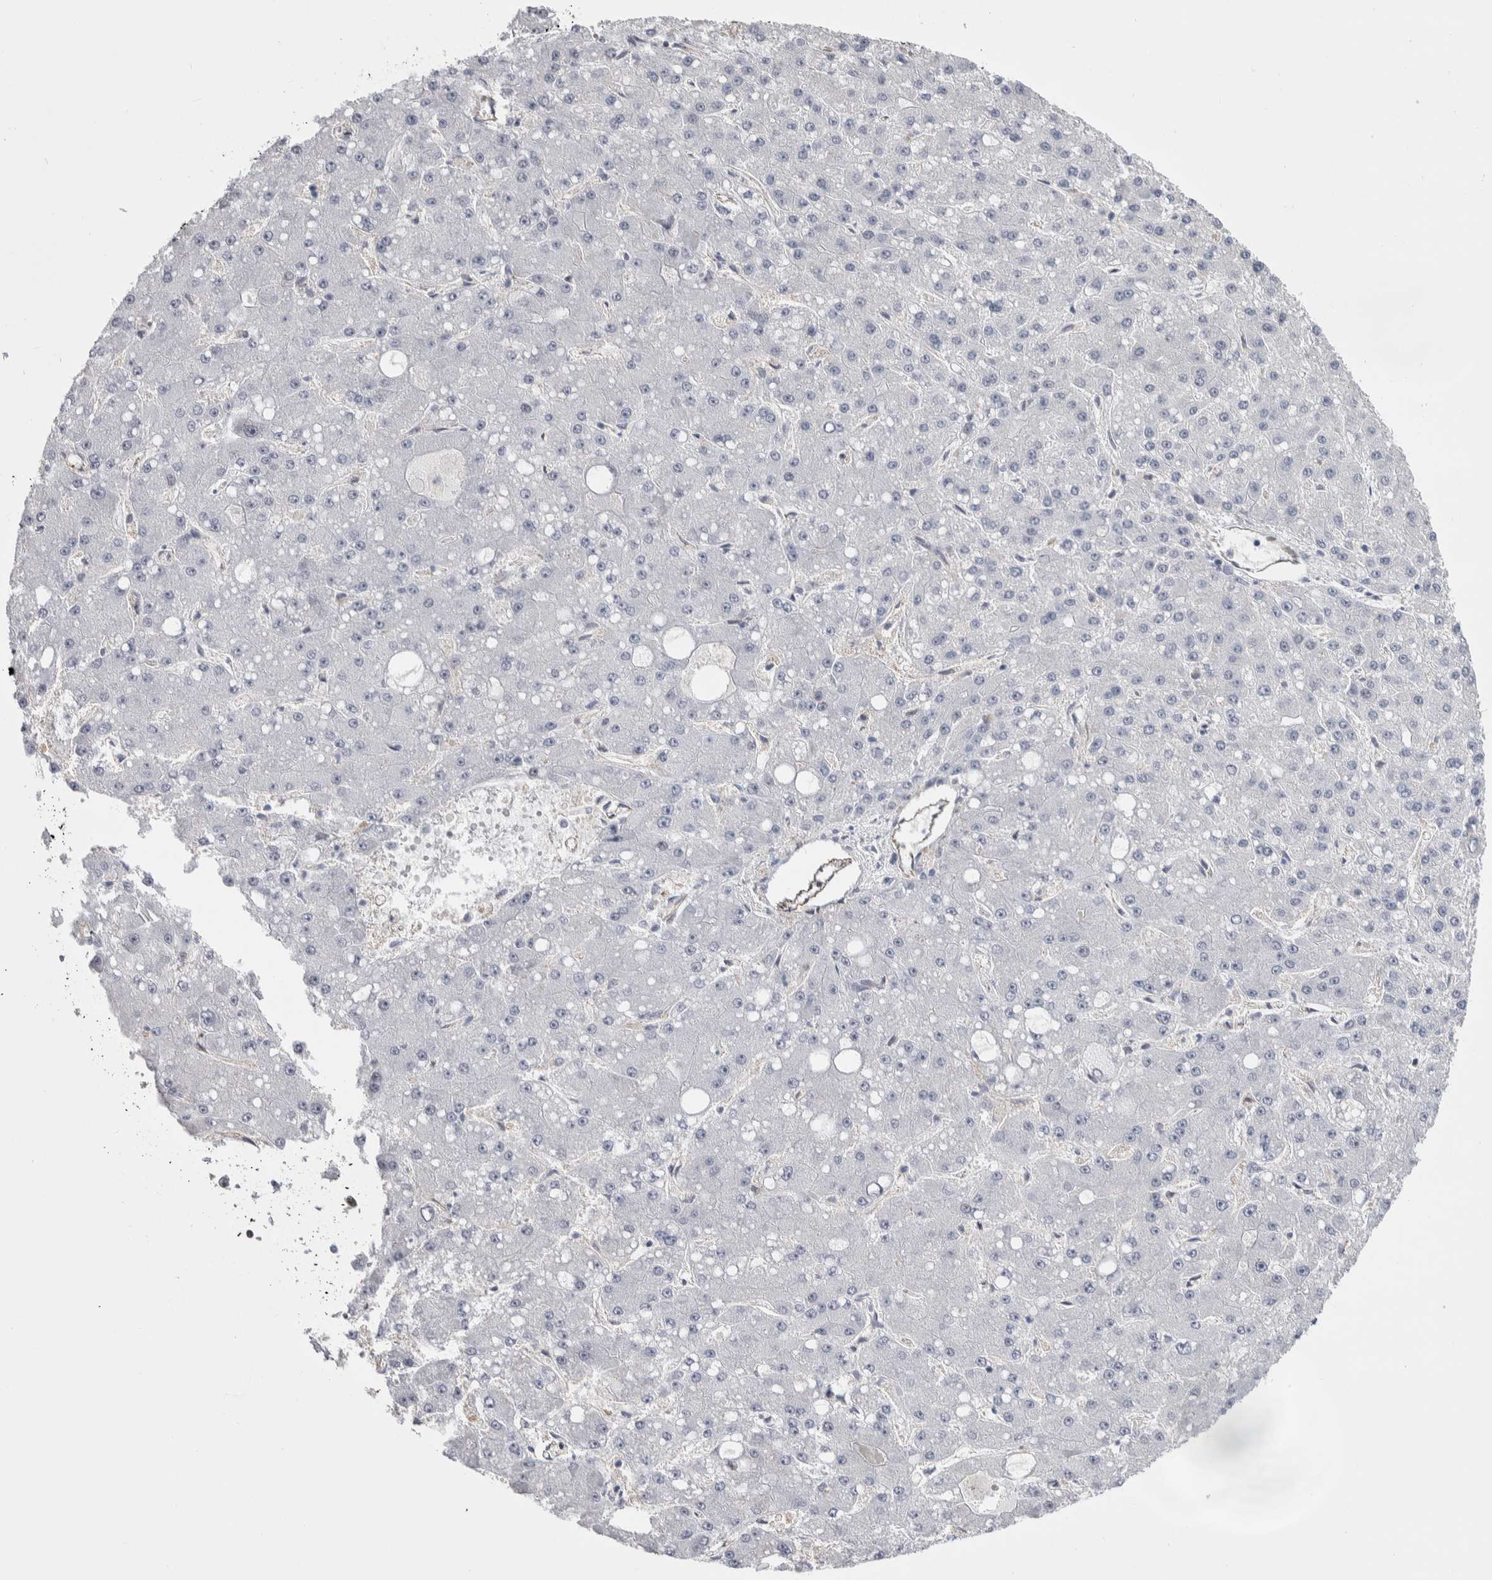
{"staining": {"intensity": "negative", "quantity": "none", "location": "none"}, "tissue": "liver cancer", "cell_type": "Tumor cells", "image_type": "cancer", "snomed": [{"axis": "morphology", "description": "Carcinoma, Hepatocellular, NOS"}, {"axis": "topography", "description": "Liver"}], "caption": "Micrograph shows no significant protein staining in tumor cells of liver cancer. The staining was performed using DAB (3,3'-diaminobenzidine) to visualize the protein expression in brown, while the nuclei were stained in blue with hematoxylin (Magnification: 20x).", "gene": "ZBTB49", "patient": {"sex": "male", "age": 67}}